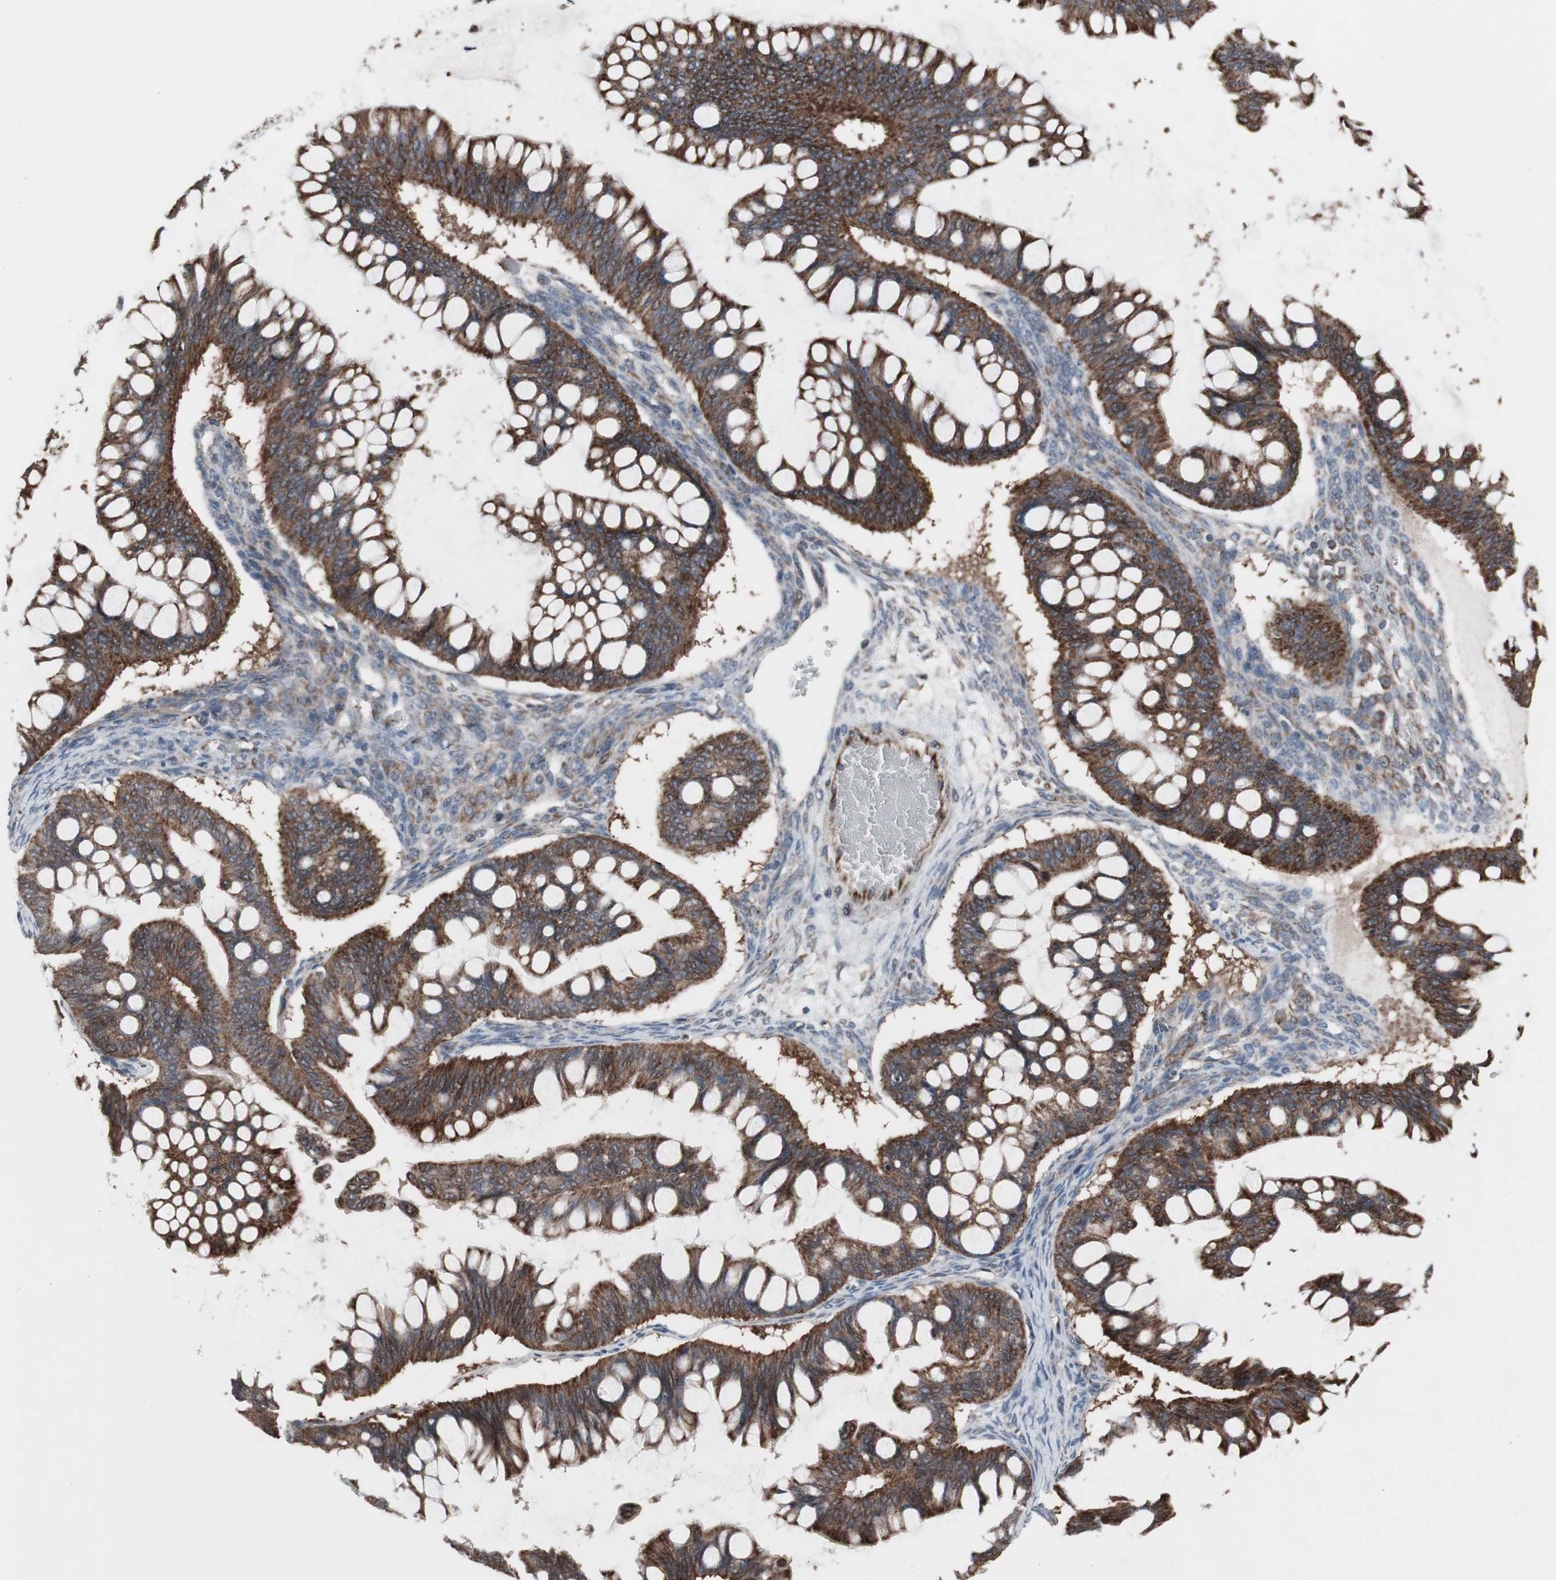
{"staining": {"intensity": "strong", "quantity": ">75%", "location": "cytoplasmic/membranous"}, "tissue": "ovarian cancer", "cell_type": "Tumor cells", "image_type": "cancer", "snomed": [{"axis": "morphology", "description": "Cystadenocarcinoma, mucinous, NOS"}, {"axis": "topography", "description": "Ovary"}], "caption": "Strong cytoplasmic/membranous staining is identified in about >75% of tumor cells in mucinous cystadenocarcinoma (ovarian).", "gene": "CPT1A", "patient": {"sex": "female", "age": 73}}